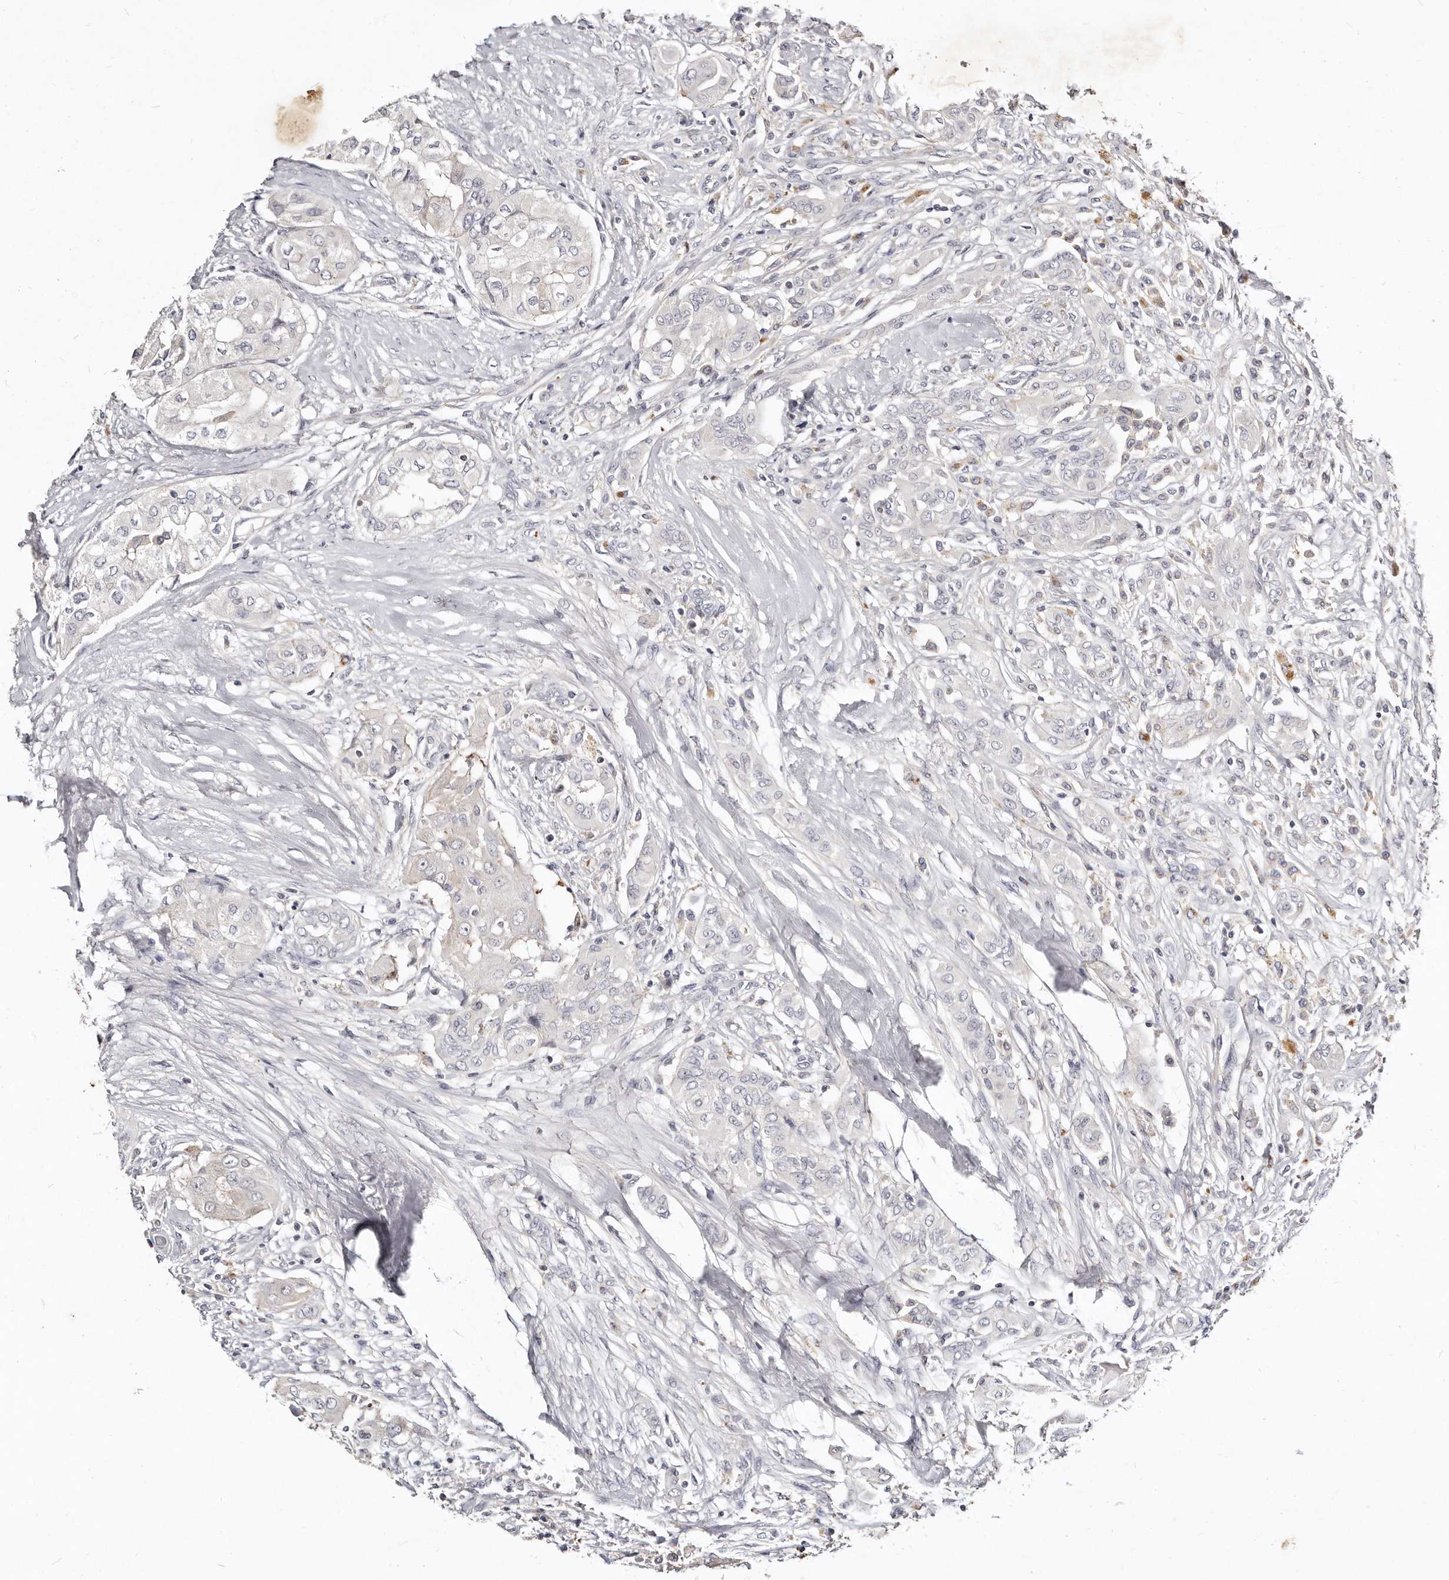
{"staining": {"intensity": "negative", "quantity": "none", "location": "none"}, "tissue": "thyroid cancer", "cell_type": "Tumor cells", "image_type": "cancer", "snomed": [{"axis": "morphology", "description": "Papillary adenocarcinoma, NOS"}, {"axis": "topography", "description": "Thyroid gland"}], "caption": "IHC histopathology image of thyroid cancer (papillary adenocarcinoma) stained for a protein (brown), which shows no expression in tumor cells. (IHC, brightfield microscopy, high magnification).", "gene": "MRPS33", "patient": {"sex": "female", "age": 59}}